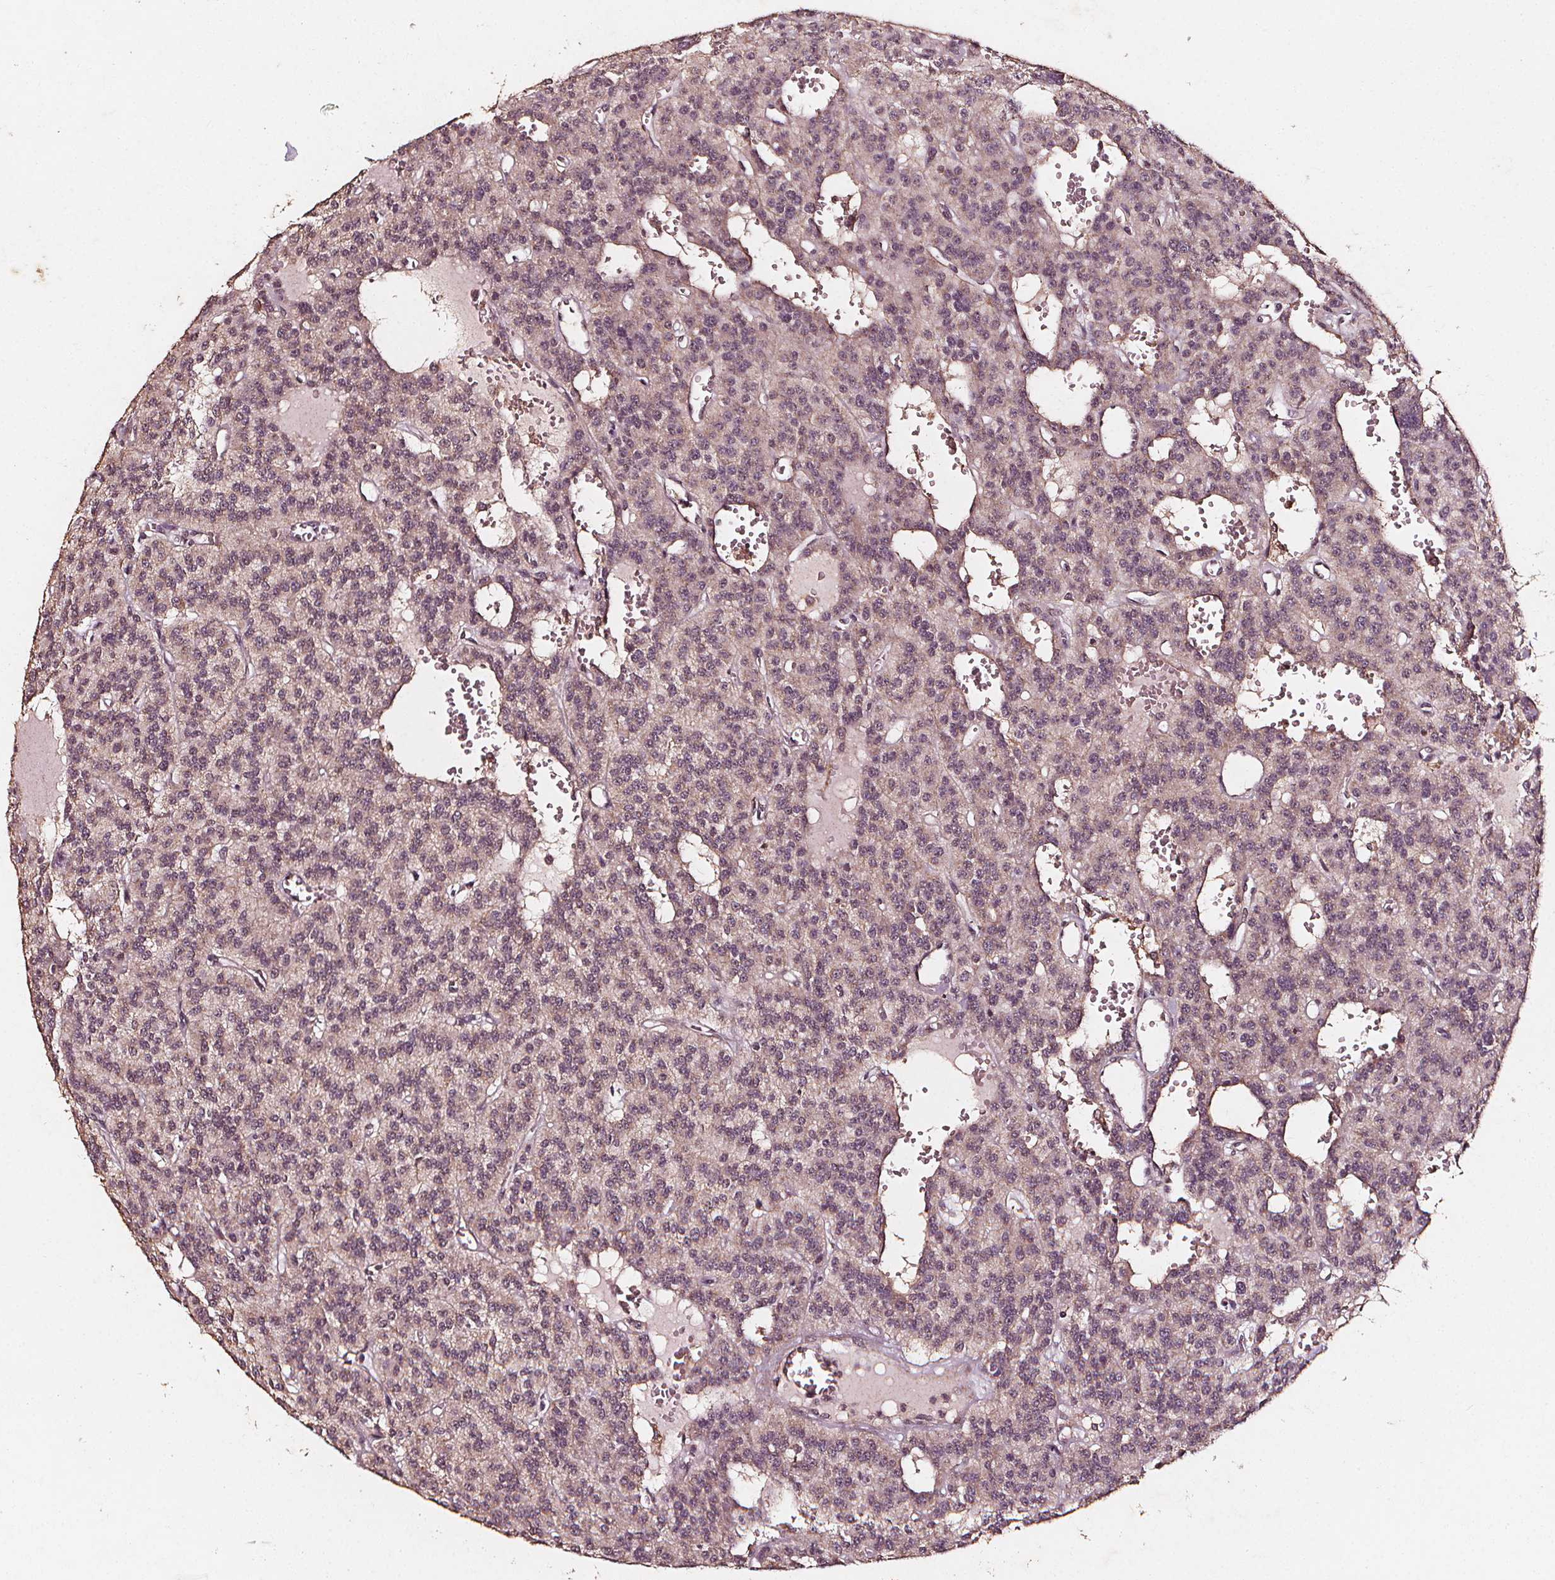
{"staining": {"intensity": "weak", "quantity": "25%-75%", "location": "cytoplasmic/membranous"}, "tissue": "carcinoid", "cell_type": "Tumor cells", "image_type": "cancer", "snomed": [{"axis": "morphology", "description": "Carcinoid, malignant, NOS"}, {"axis": "topography", "description": "Lung"}], "caption": "Immunohistochemistry (IHC) micrograph of carcinoid stained for a protein (brown), which exhibits low levels of weak cytoplasmic/membranous positivity in approximately 25%-75% of tumor cells.", "gene": "ABCA1", "patient": {"sex": "female", "age": 71}}